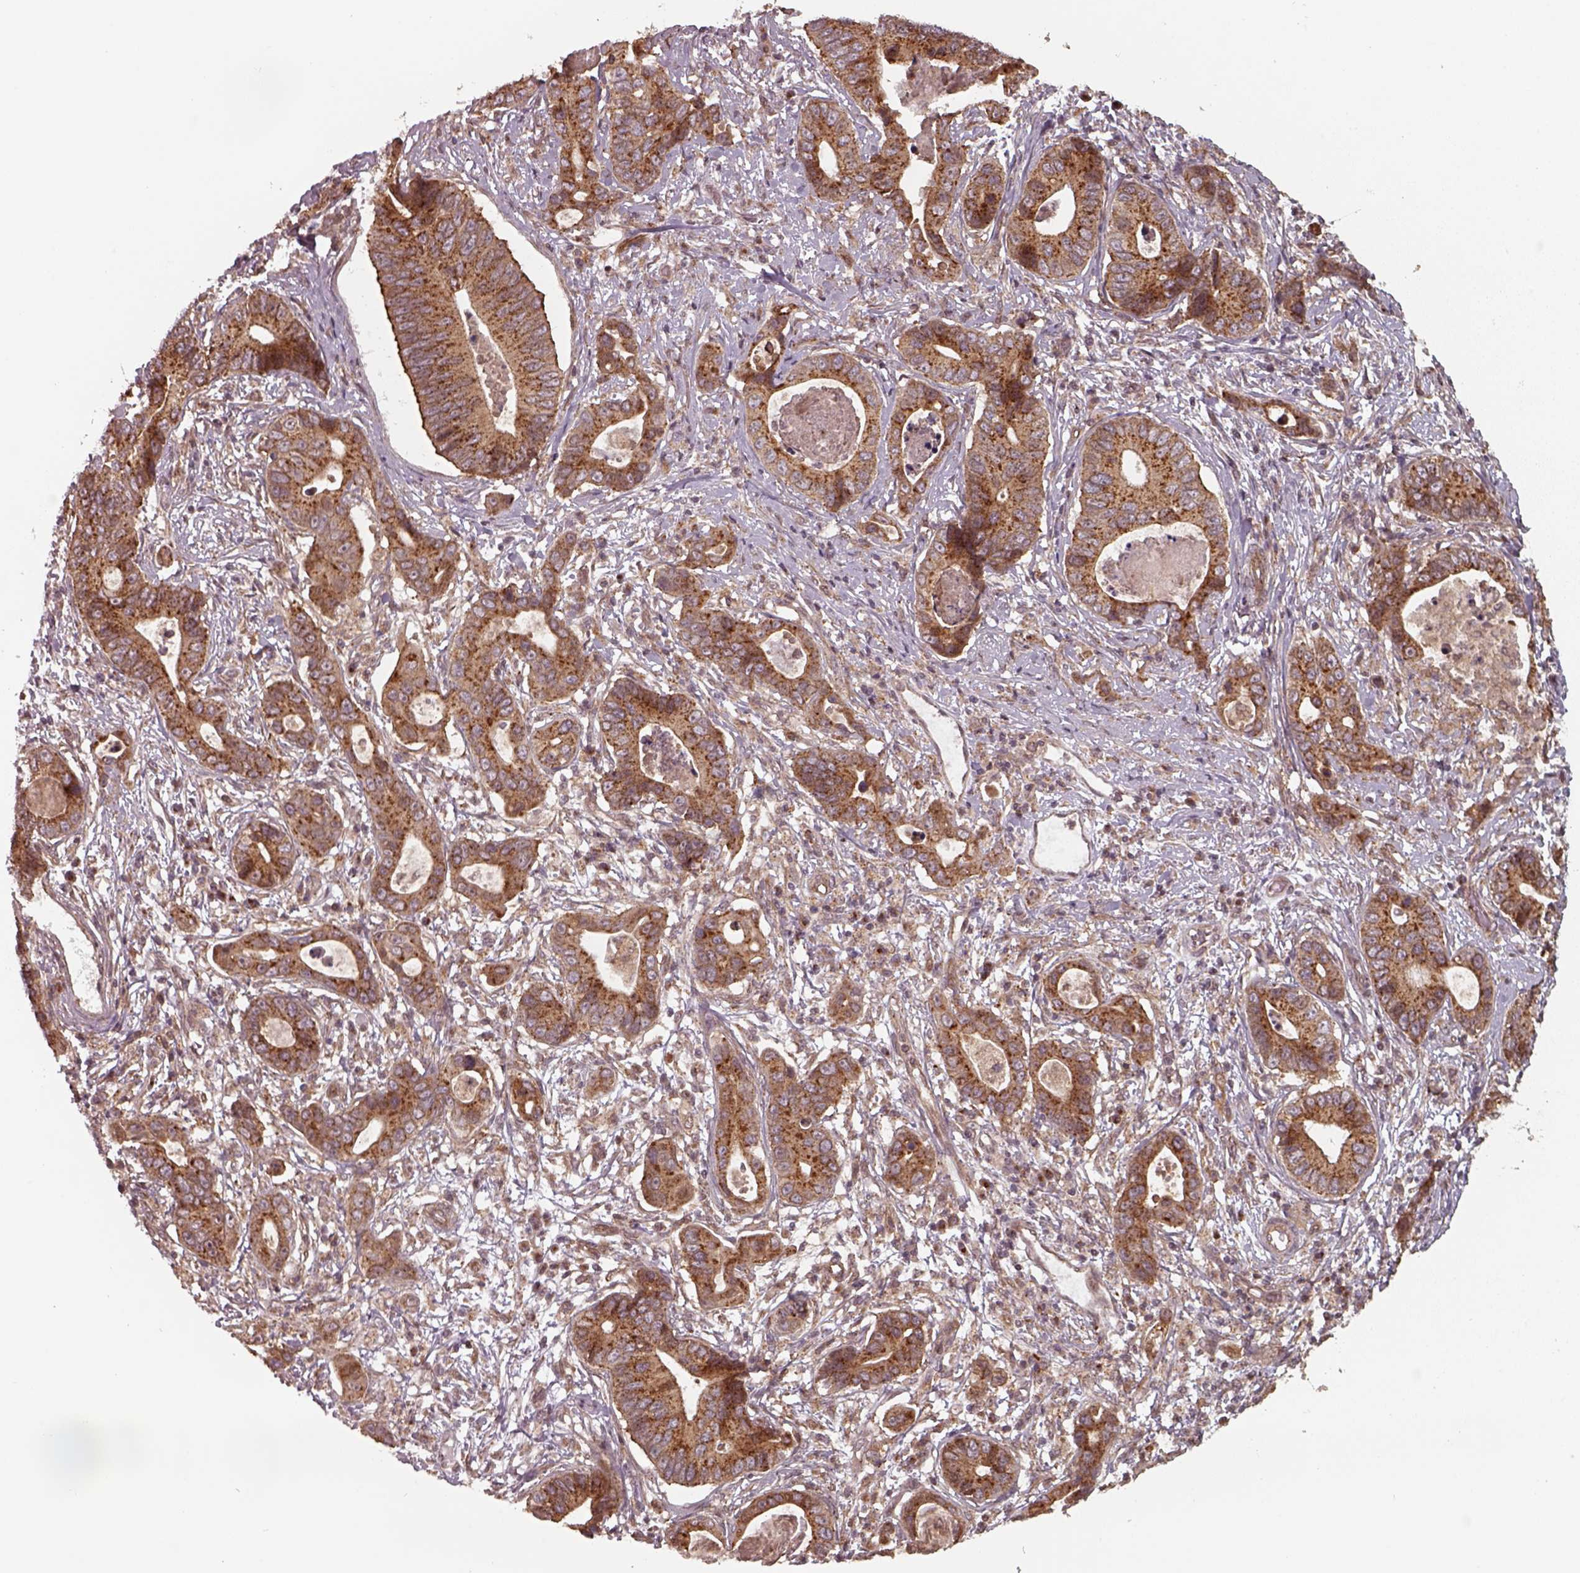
{"staining": {"intensity": "strong", "quantity": ">75%", "location": "cytoplasmic/membranous"}, "tissue": "stomach cancer", "cell_type": "Tumor cells", "image_type": "cancer", "snomed": [{"axis": "morphology", "description": "Adenocarcinoma, NOS"}, {"axis": "topography", "description": "Stomach"}], "caption": "Protein expression analysis of stomach cancer reveals strong cytoplasmic/membranous positivity in approximately >75% of tumor cells.", "gene": "CHMP3", "patient": {"sex": "male", "age": 84}}